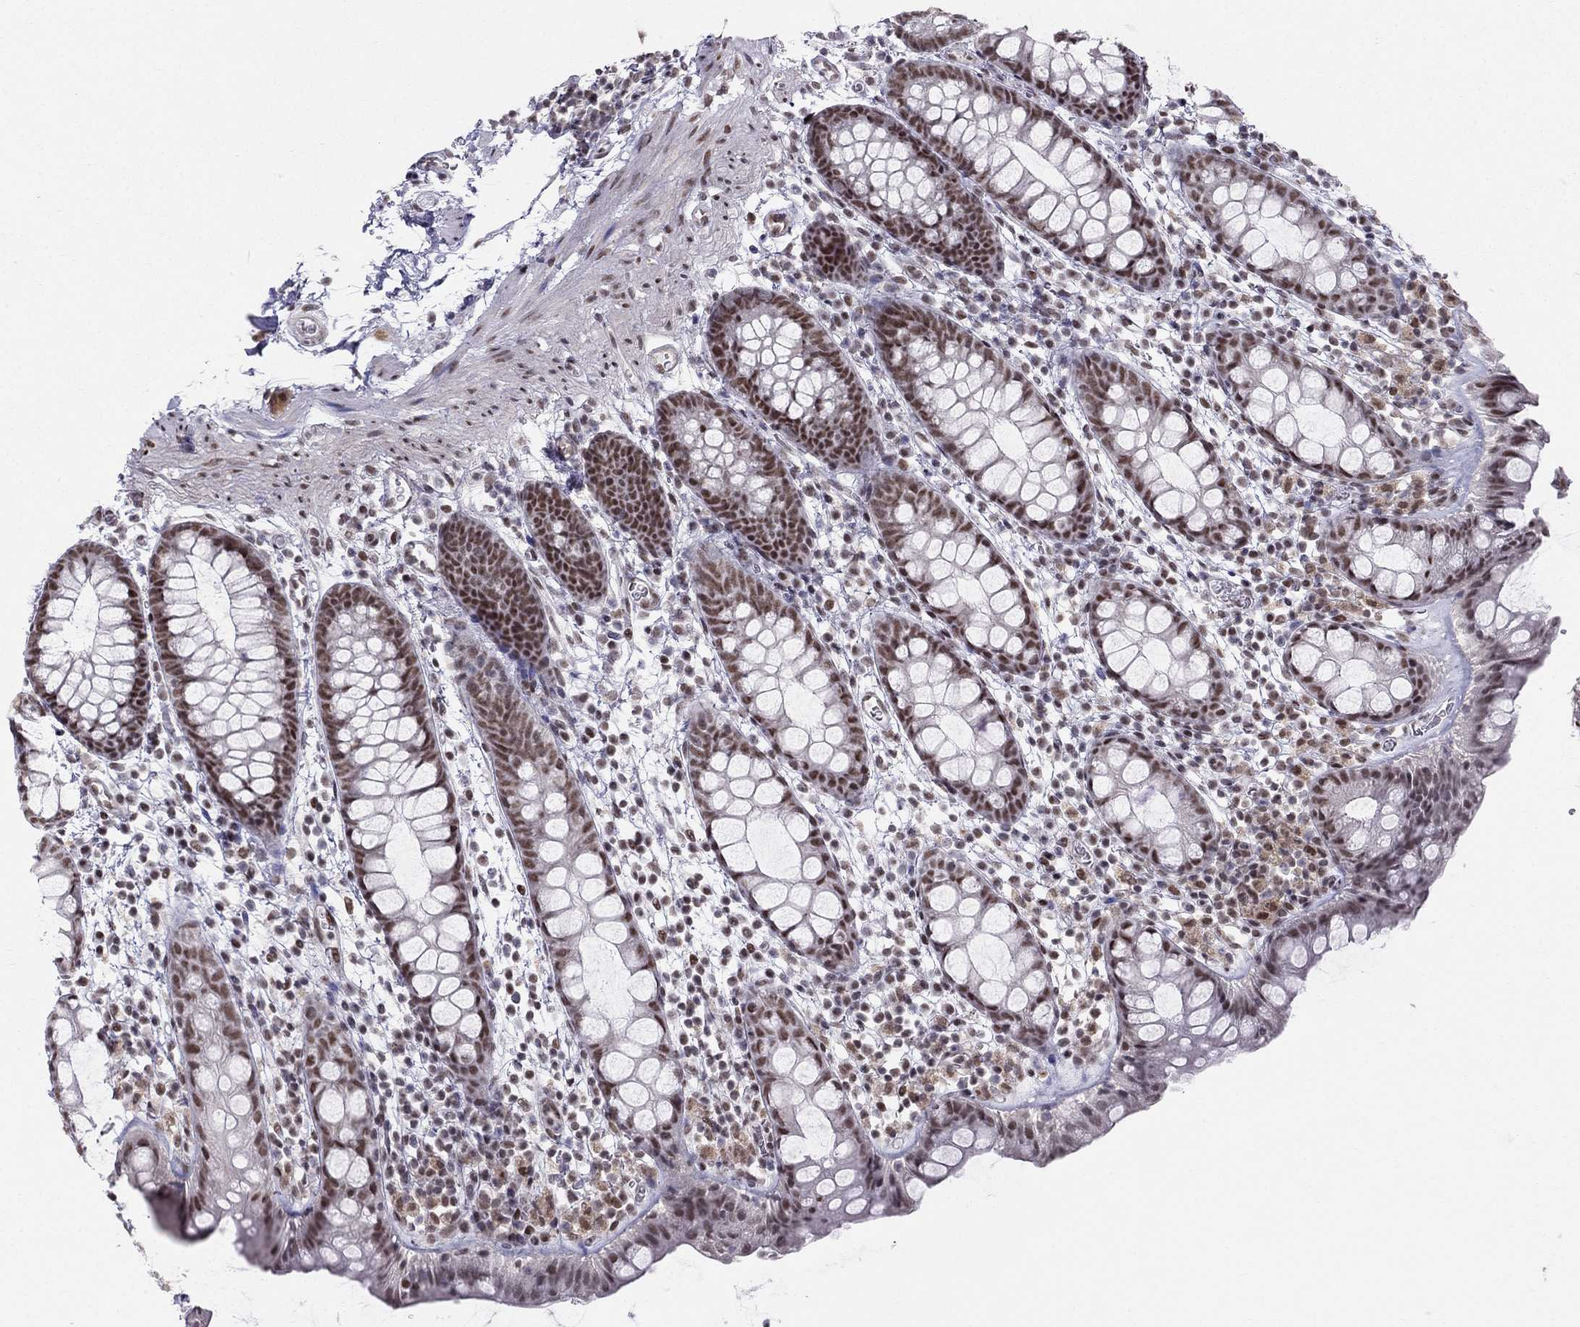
{"staining": {"intensity": "moderate", "quantity": "25%-75%", "location": "nuclear"}, "tissue": "rectum", "cell_type": "Glandular cells", "image_type": "normal", "snomed": [{"axis": "morphology", "description": "Normal tissue, NOS"}, {"axis": "topography", "description": "Rectum"}], "caption": "Rectum stained with immunohistochemistry demonstrates moderate nuclear positivity in approximately 25%-75% of glandular cells. Nuclei are stained in blue.", "gene": "RPRD2", "patient": {"sex": "male", "age": 57}}